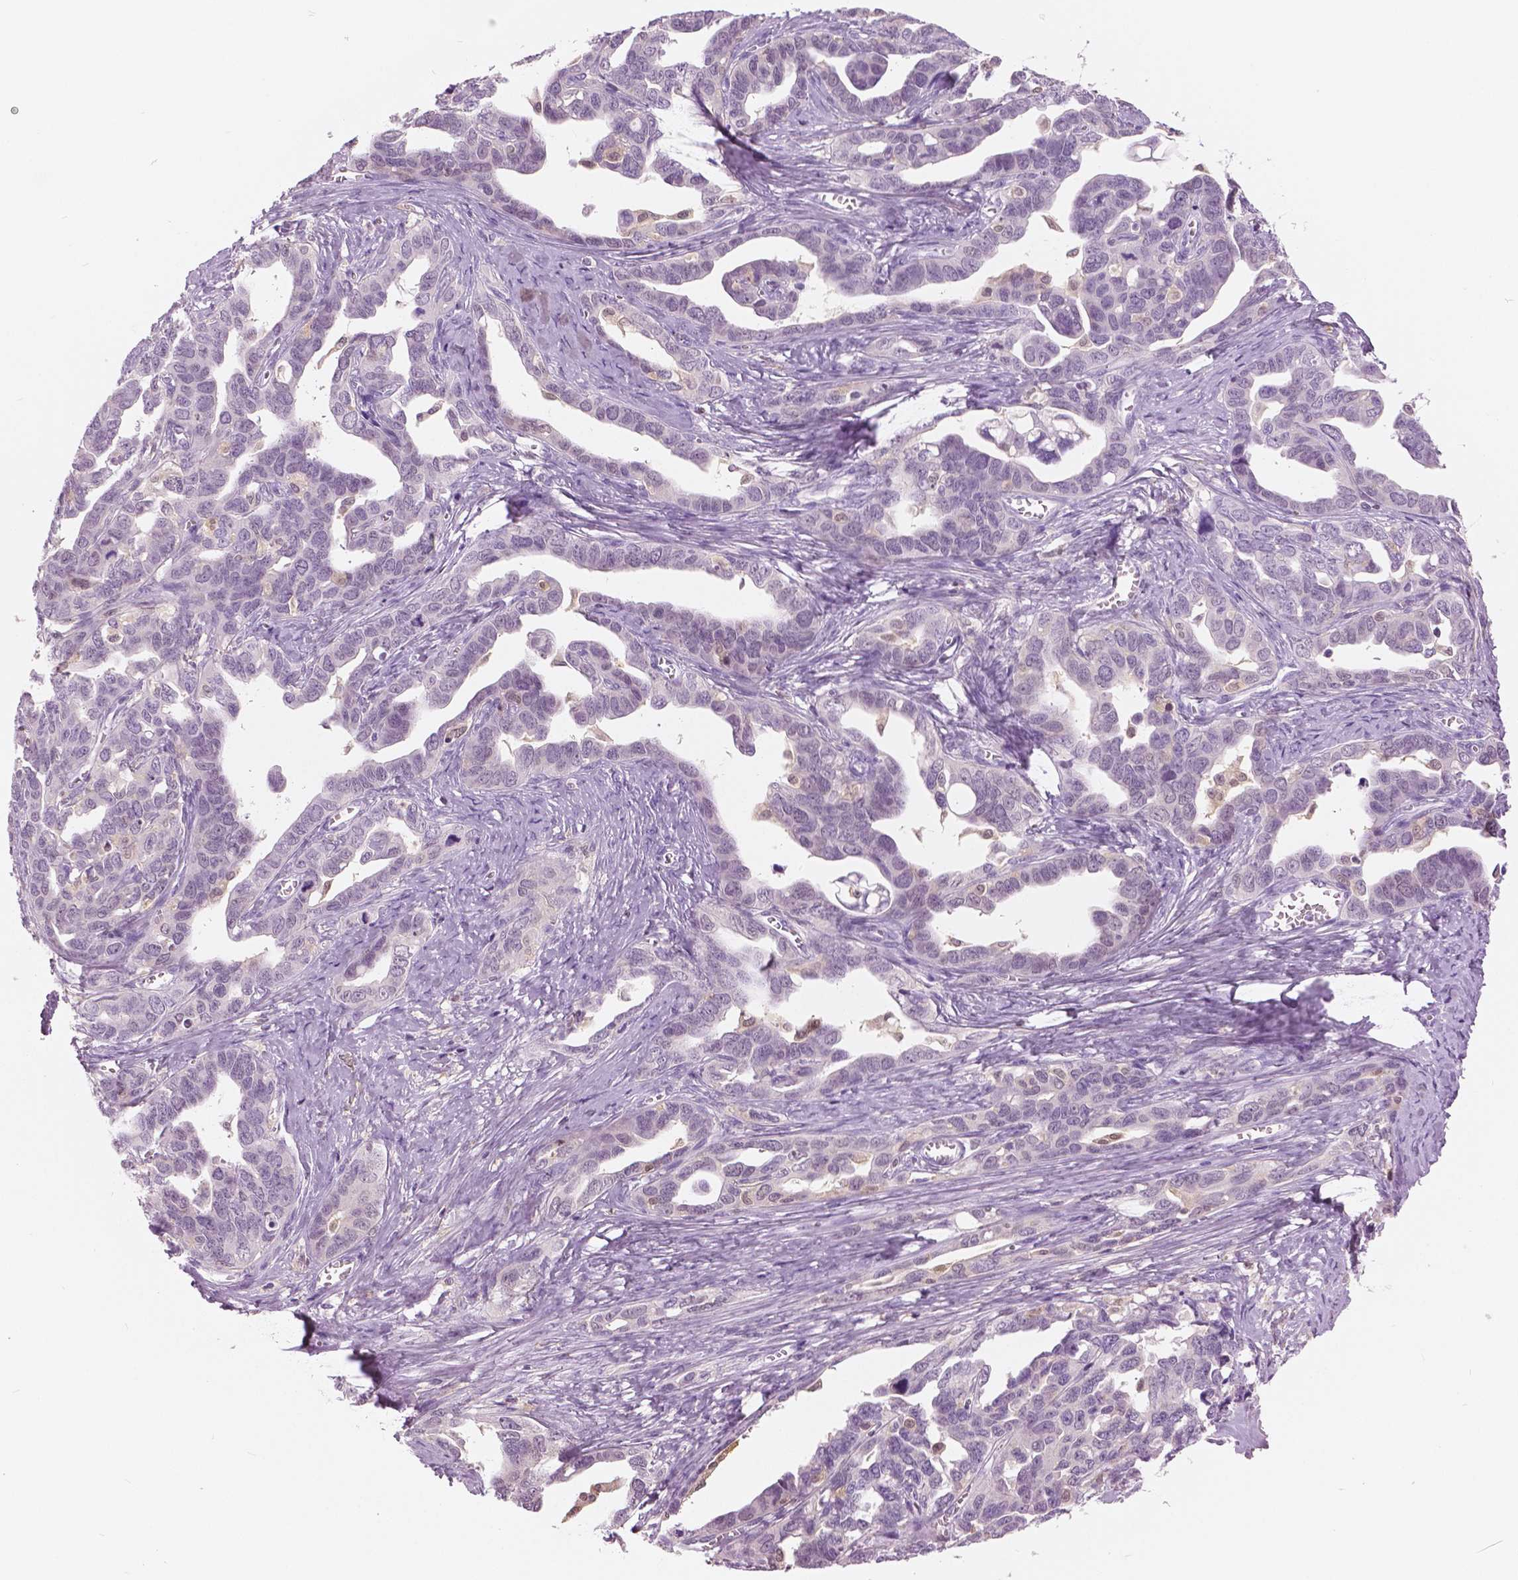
{"staining": {"intensity": "negative", "quantity": "none", "location": "none"}, "tissue": "ovarian cancer", "cell_type": "Tumor cells", "image_type": "cancer", "snomed": [{"axis": "morphology", "description": "Cystadenocarcinoma, serous, NOS"}, {"axis": "topography", "description": "Ovary"}], "caption": "Immunohistochemical staining of ovarian serous cystadenocarcinoma reveals no significant staining in tumor cells.", "gene": "GALM", "patient": {"sex": "female", "age": 69}}